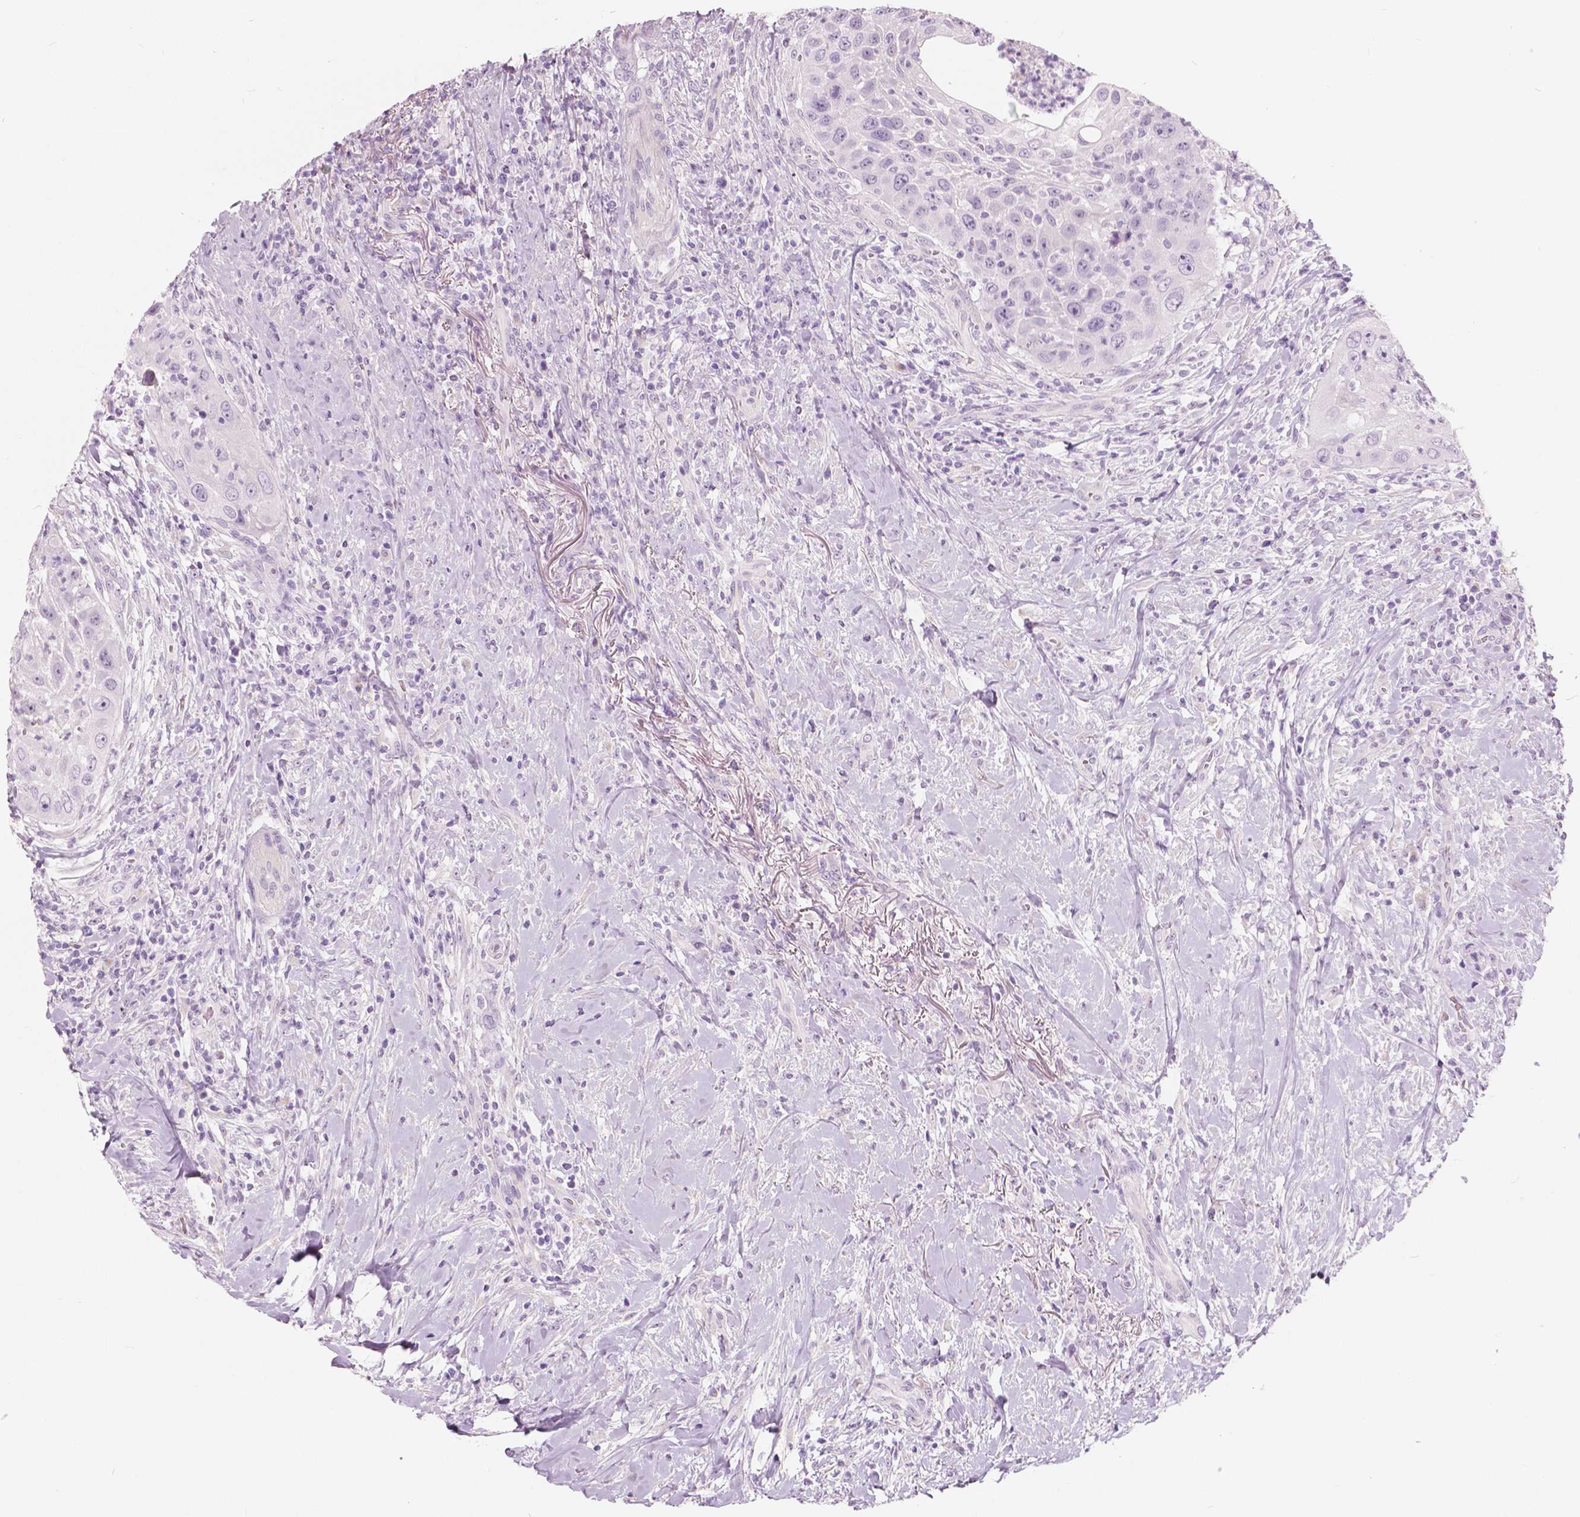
{"staining": {"intensity": "negative", "quantity": "none", "location": "none"}, "tissue": "head and neck cancer", "cell_type": "Tumor cells", "image_type": "cancer", "snomed": [{"axis": "morphology", "description": "Squamous cell carcinoma, NOS"}, {"axis": "topography", "description": "Head-Neck"}], "caption": "This is an immunohistochemistry (IHC) histopathology image of head and neck squamous cell carcinoma. There is no positivity in tumor cells.", "gene": "A4GNT", "patient": {"sex": "male", "age": 69}}